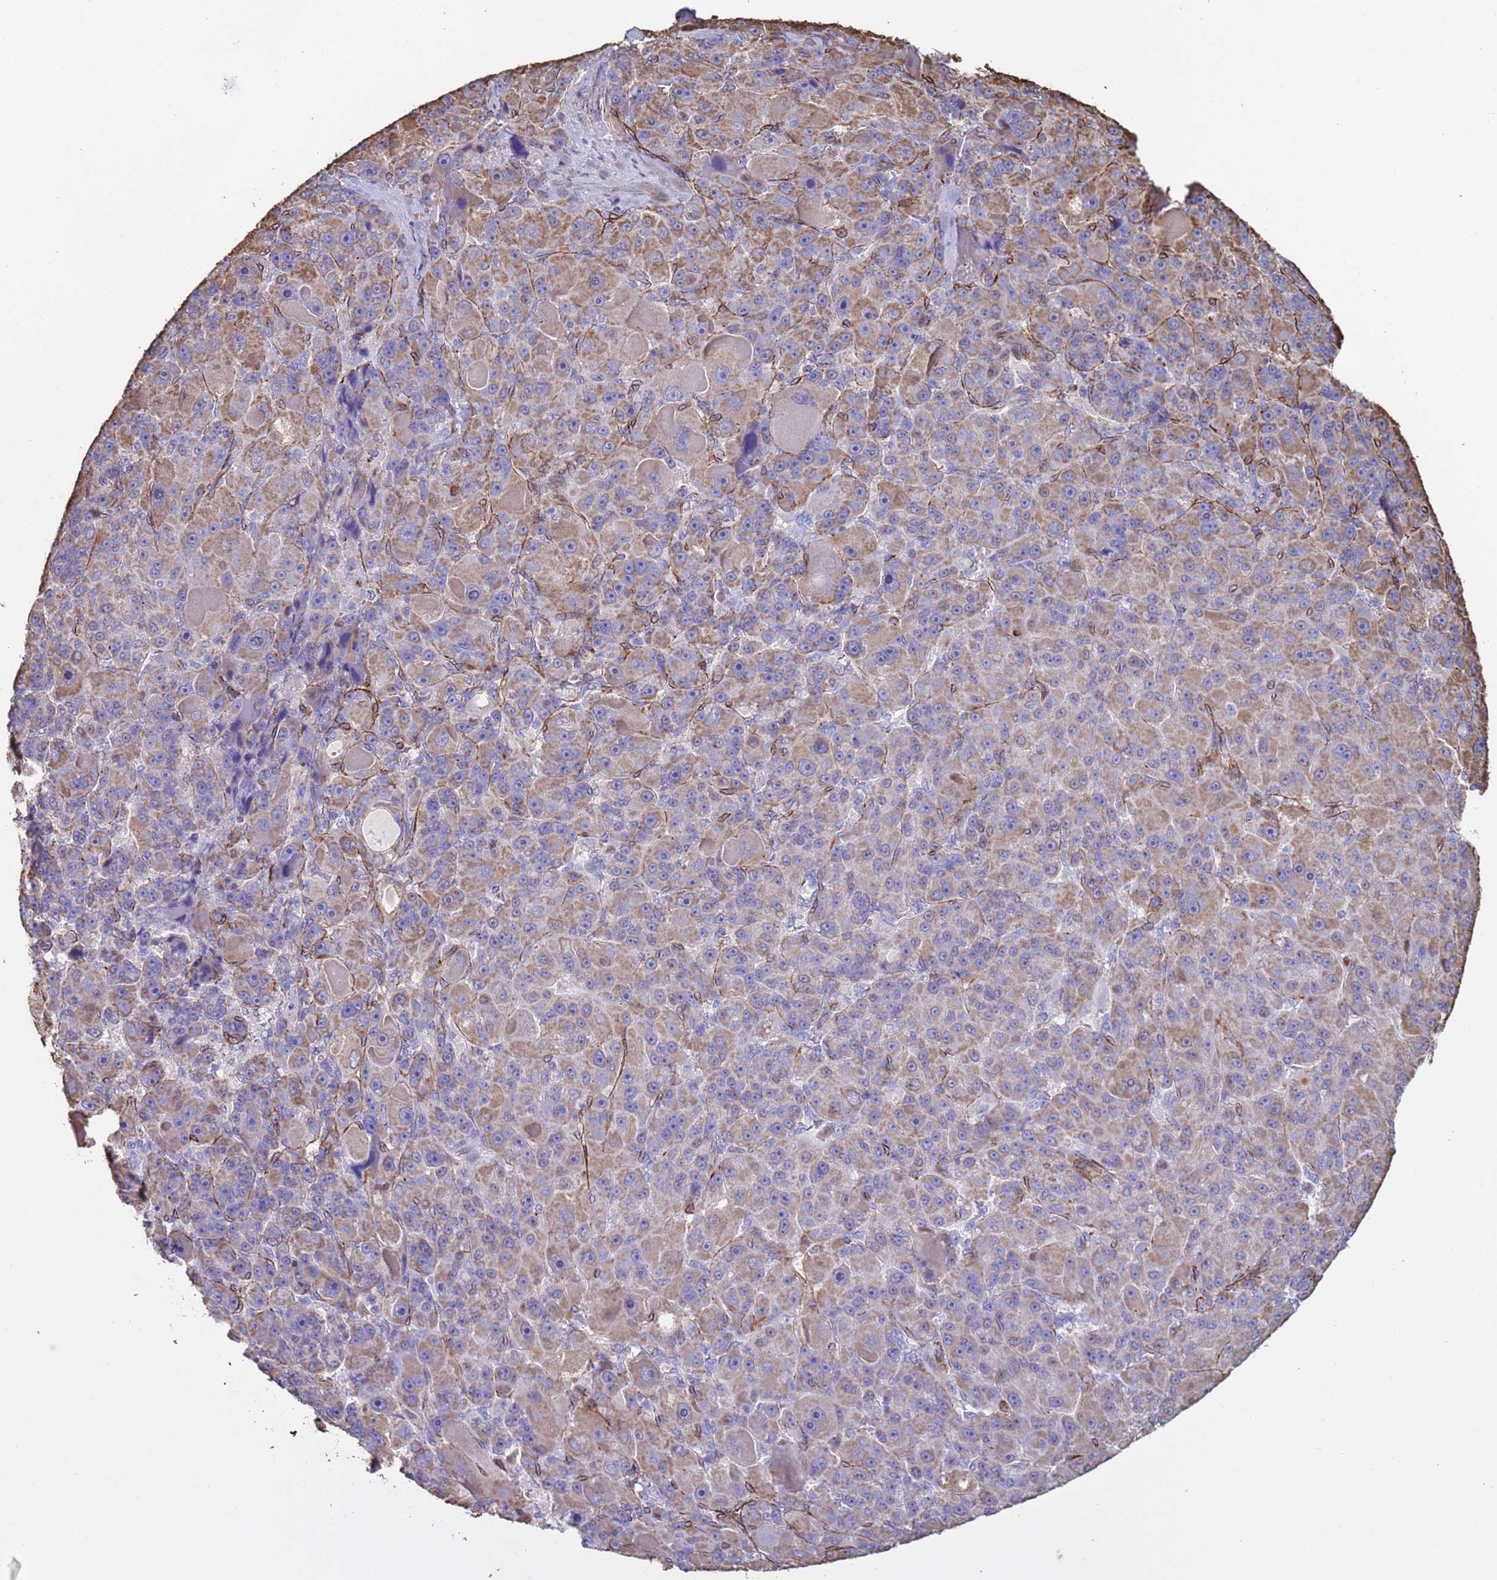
{"staining": {"intensity": "moderate", "quantity": "25%-75%", "location": "cytoplasmic/membranous"}, "tissue": "liver cancer", "cell_type": "Tumor cells", "image_type": "cancer", "snomed": [{"axis": "morphology", "description": "Carcinoma, Hepatocellular, NOS"}, {"axis": "topography", "description": "Liver"}], "caption": "Immunohistochemical staining of hepatocellular carcinoma (liver) displays moderate cytoplasmic/membranous protein staining in about 25%-75% of tumor cells.", "gene": "GASK1A", "patient": {"sex": "male", "age": 76}}